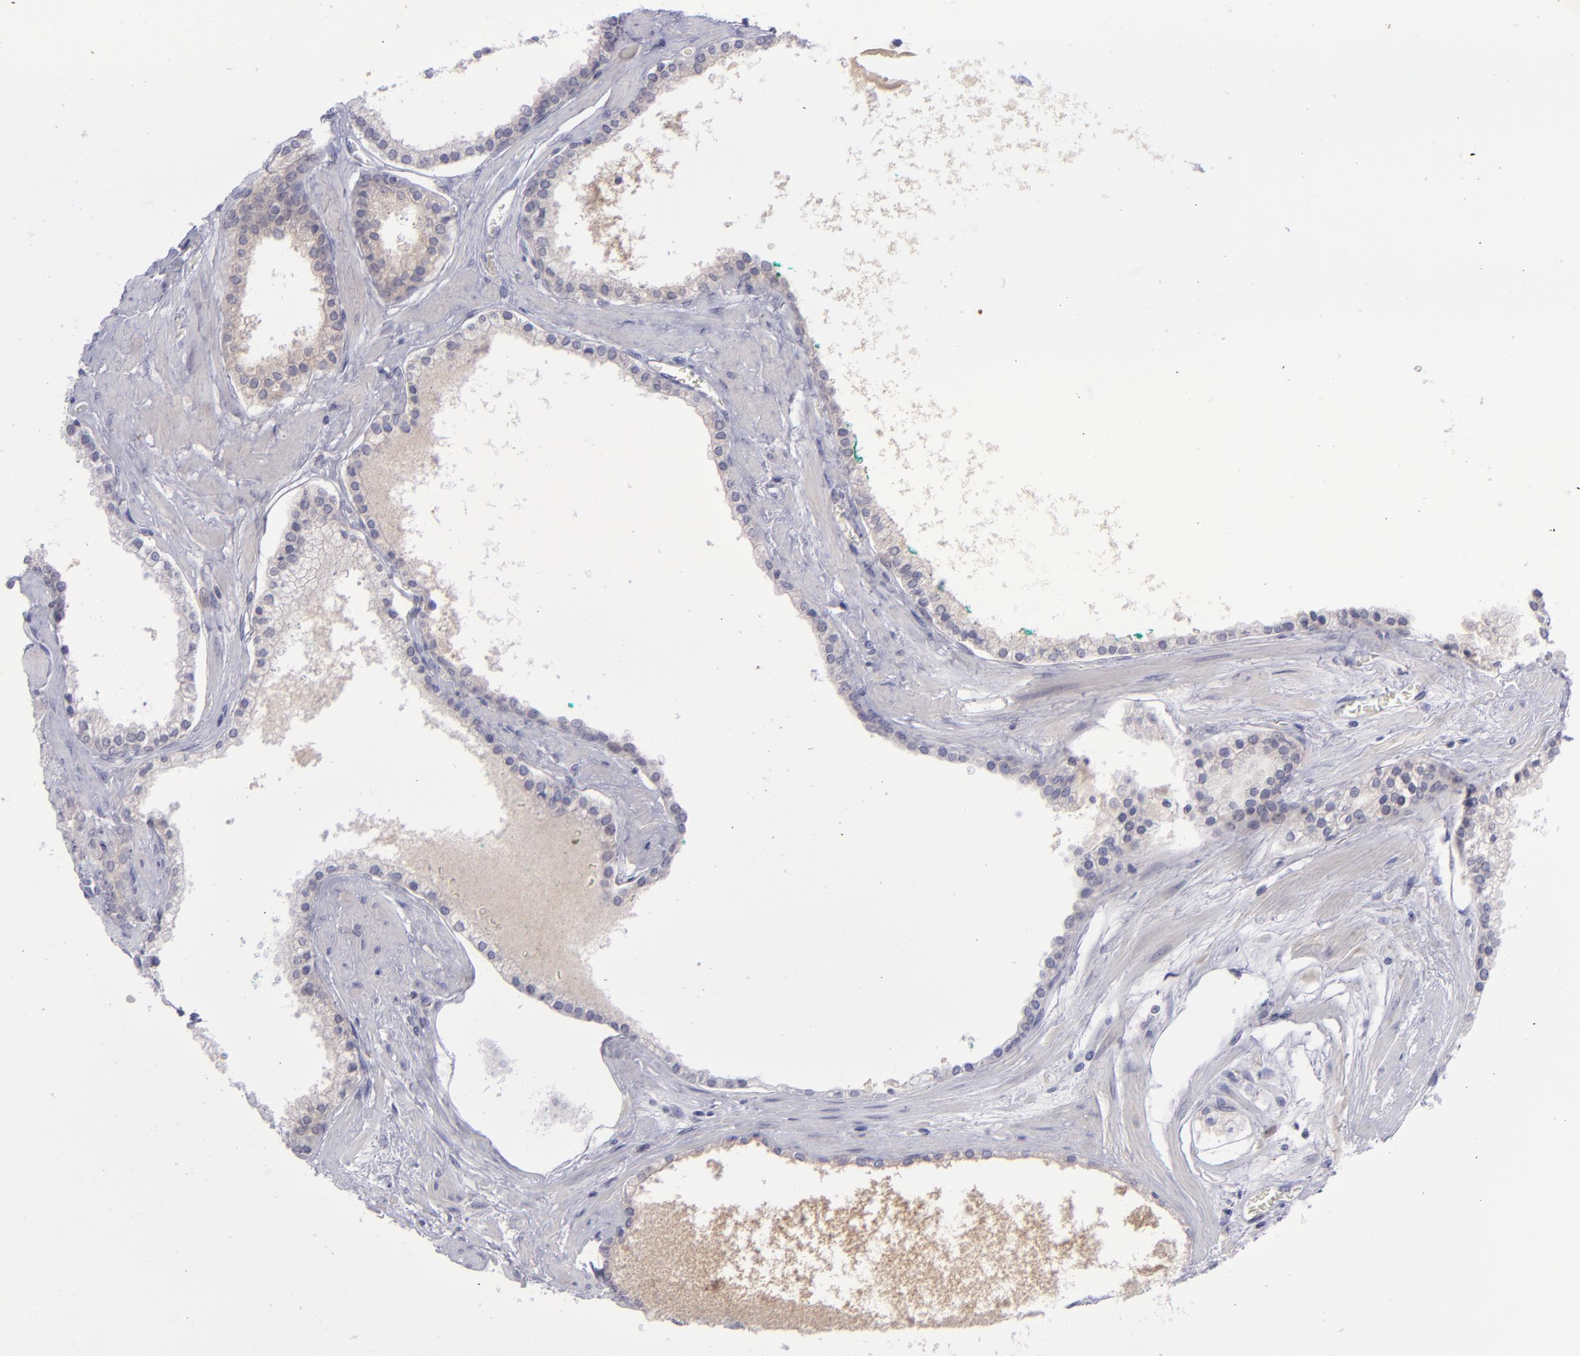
{"staining": {"intensity": "negative", "quantity": "none", "location": "none"}, "tissue": "prostate cancer", "cell_type": "Tumor cells", "image_type": "cancer", "snomed": [{"axis": "morphology", "description": "Adenocarcinoma, High grade"}, {"axis": "topography", "description": "Prostate"}], "caption": "Protein analysis of adenocarcinoma (high-grade) (prostate) shows no significant staining in tumor cells. The staining is performed using DAB (3,3'-diaminobenzidine) brown chromogen with nuclei counter-stained in using hematoxylin.", "gene": "EVPL", "patient": {"sex": "male", "age": 71}}